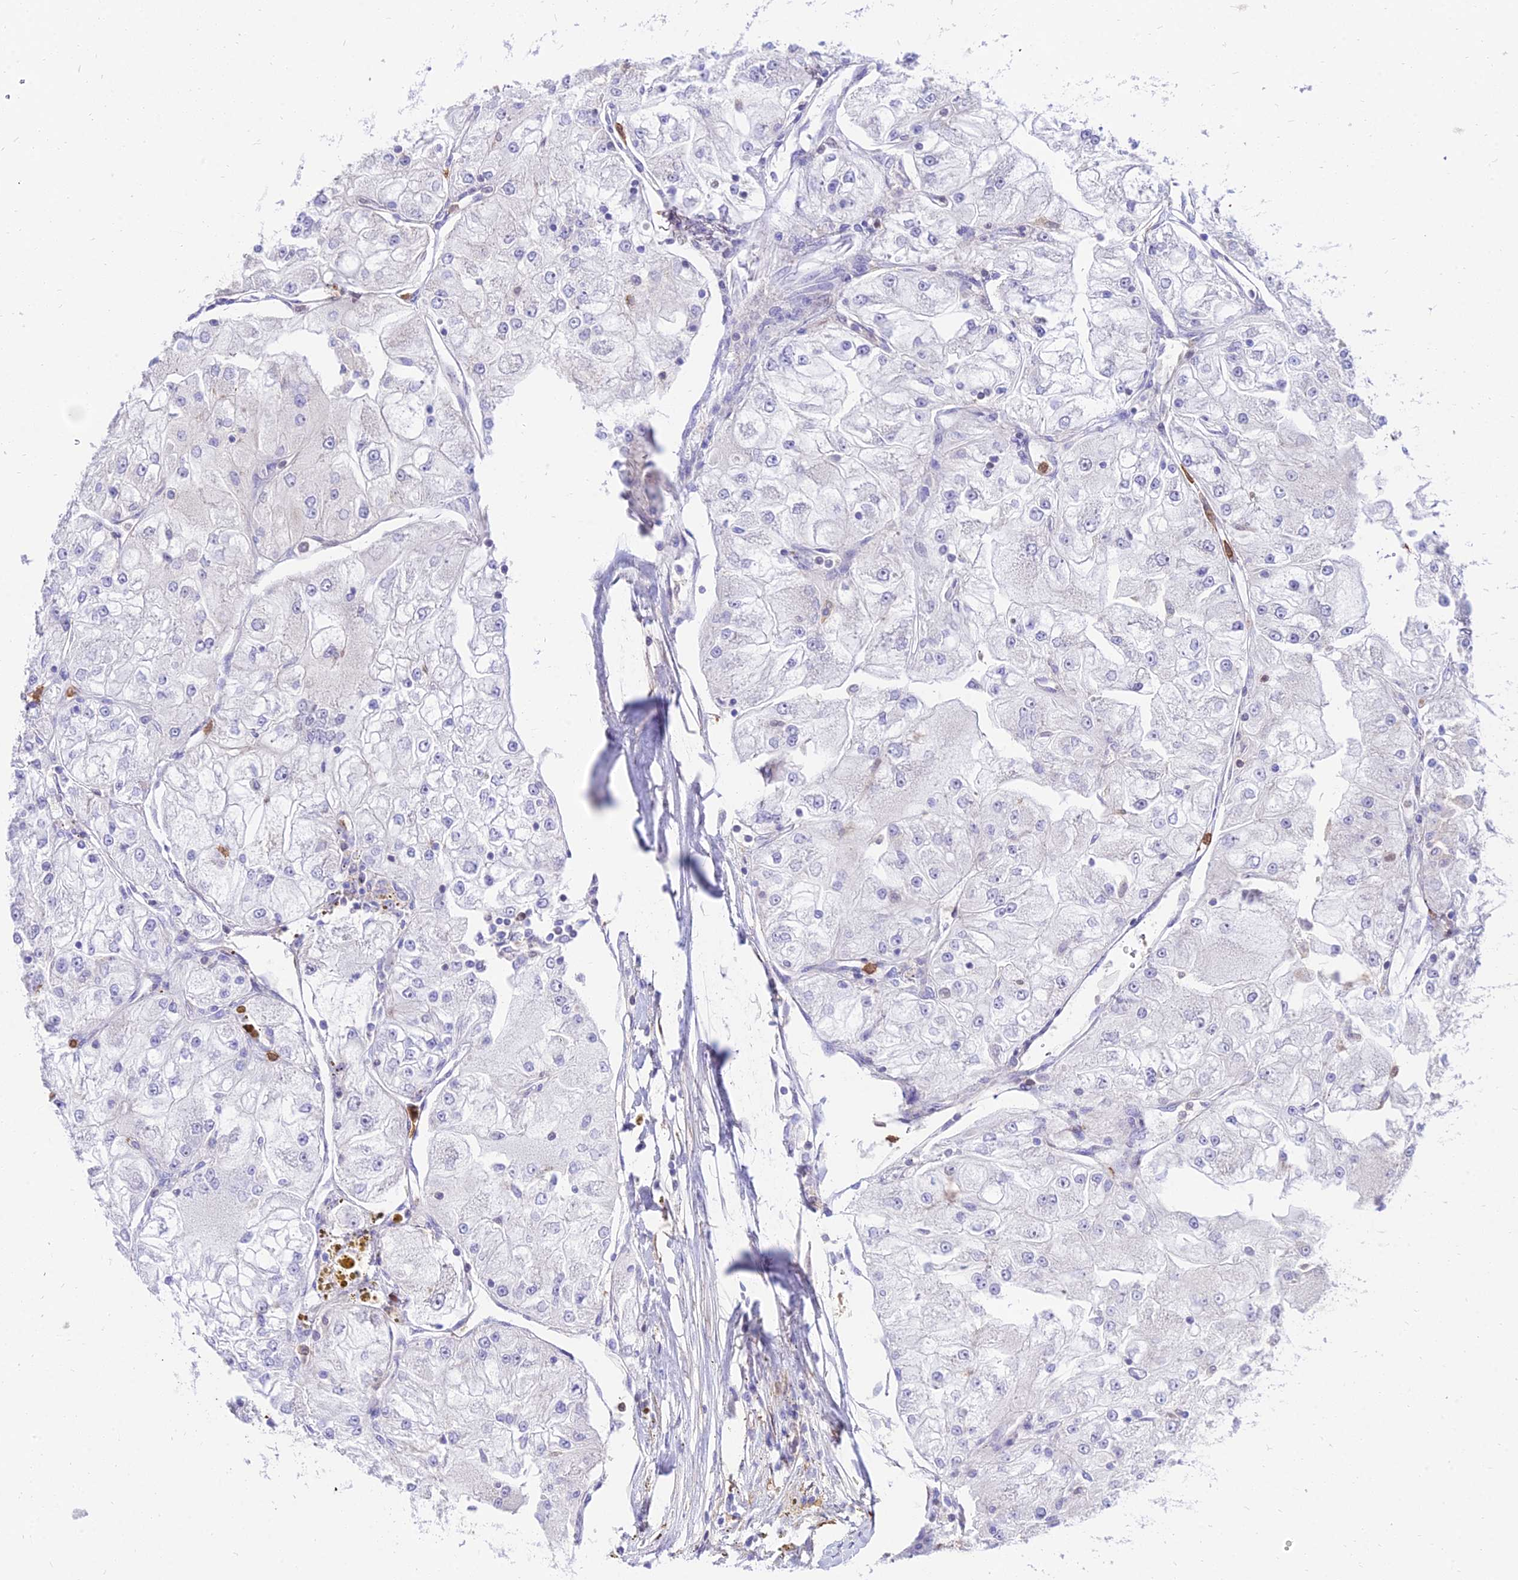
{"staining": {"intensity": "negative", "quantity": "none", "location": "none"}, "tissue": "renal cancer", "cell_type": "Tumor cells", "image_type": "cancer", "snomed": [{"axis": "morphology", "description": "Adenocarcinoma, NOS"}, {"axis": "topography", "description": "Kidney"}], "caption": "This is a image of immunohistochemistry (IHC) staining of renal cancer, which shows no positivity in tumor cells. (DAB (3,3'-diaminobenzidine) immunohistochemistry (IHC) with hematoxylin counter stain).", "gene": "SREK1IP1", "patient": {"sex": "female", "age": 72}}